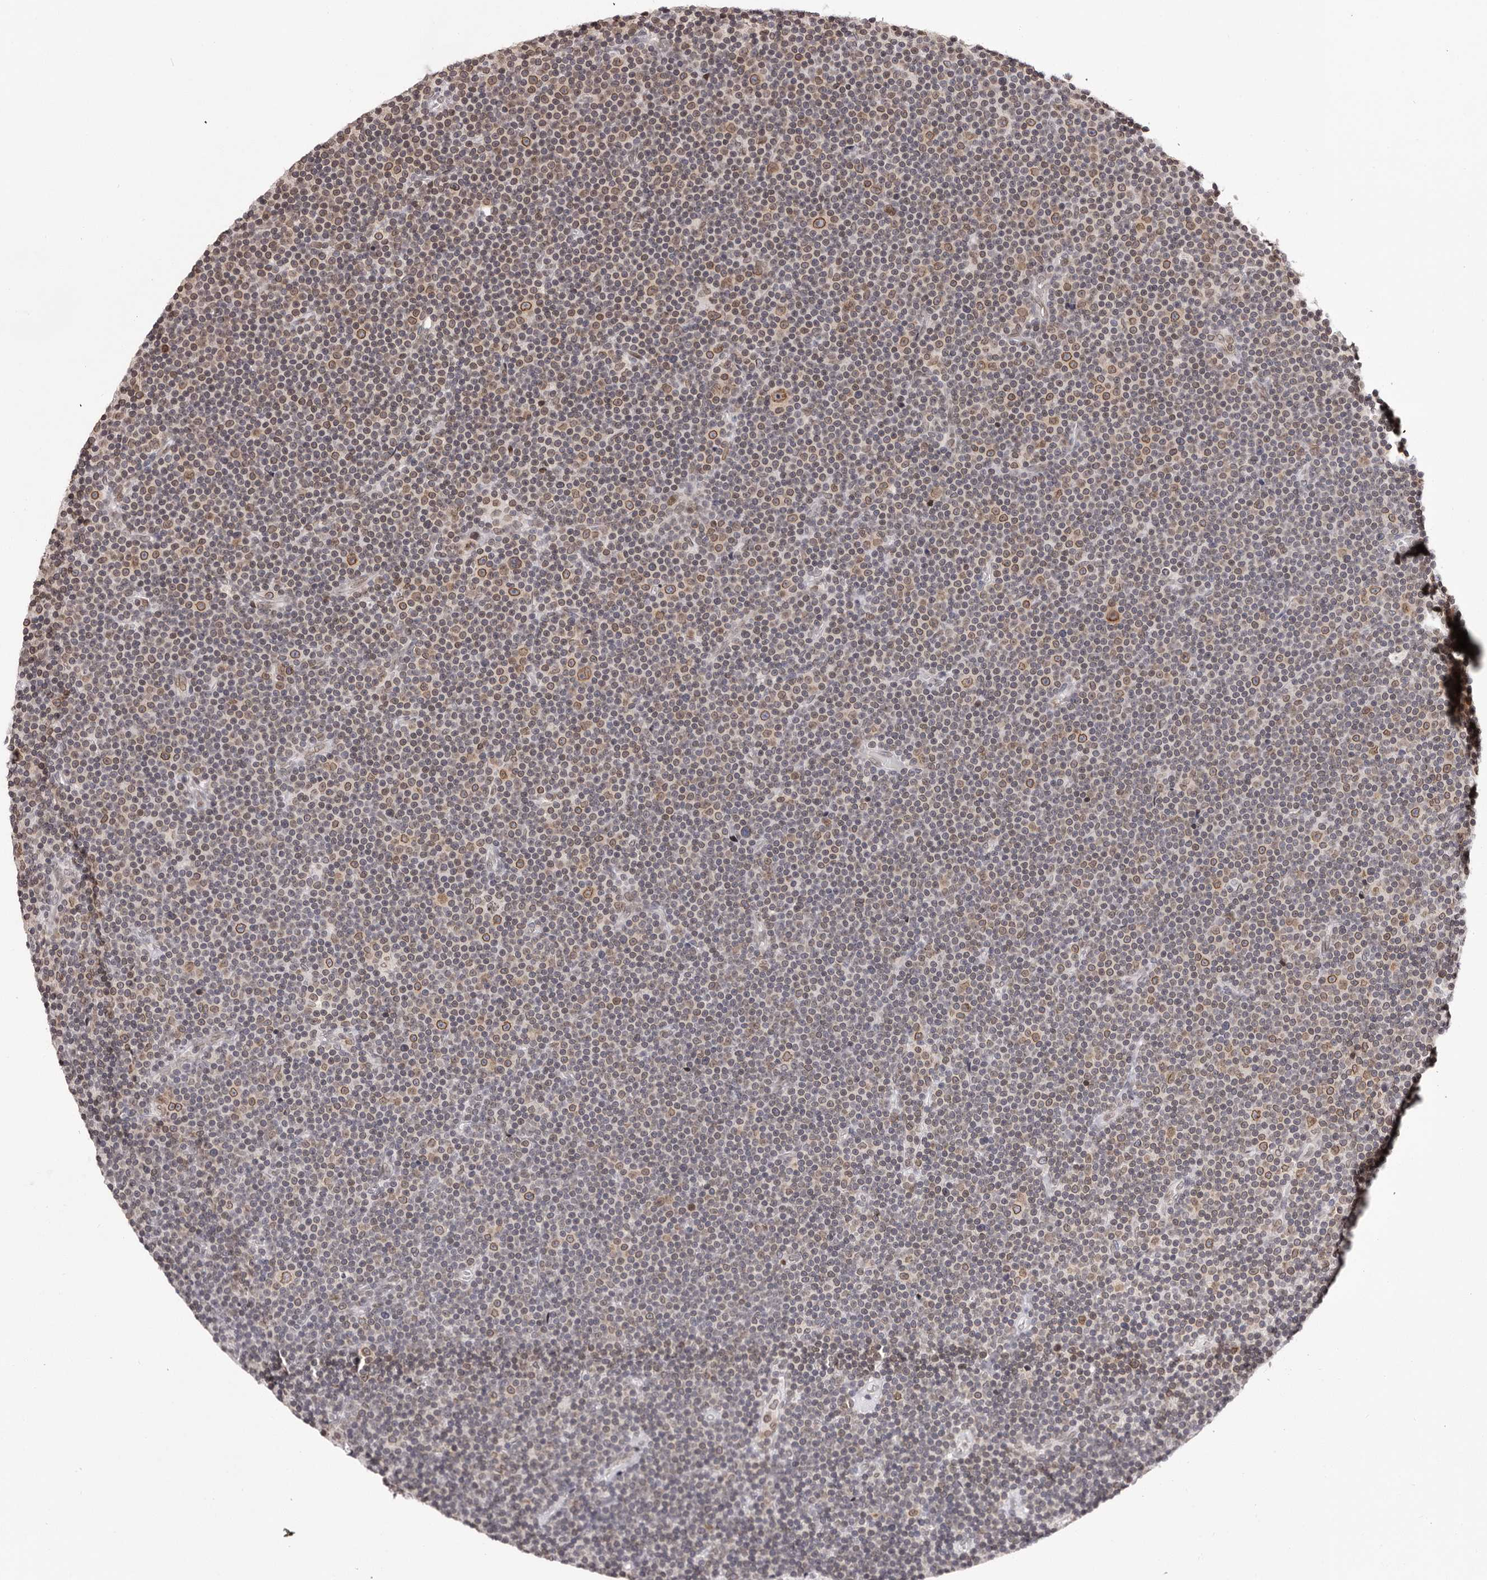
{"staining": {"intensity": "moderate", "quantity": ">75%", "location": "cytoplasmic/membranous,nuclear"}, "tissue": "lymphoma", "cell_type": "Tumor cells", "image_type": "cancer", "snomed": [{"axis": "morphology", "description": "Malignant lymphoma, non-Hodgkin's type, Low grade"}, {"axis": "topography", "description": "Lymph node"}], "caption": "DAB immunohistochemical staining of malignant lymphoma, non-Hodgkin's type (low-grade) displays moderate cytoplasmic/membranous and nuclear protein expression in approximately >75% of tumor cells.", "gene": "NUP153", "patient": {"sex": "female", "age": 67}}